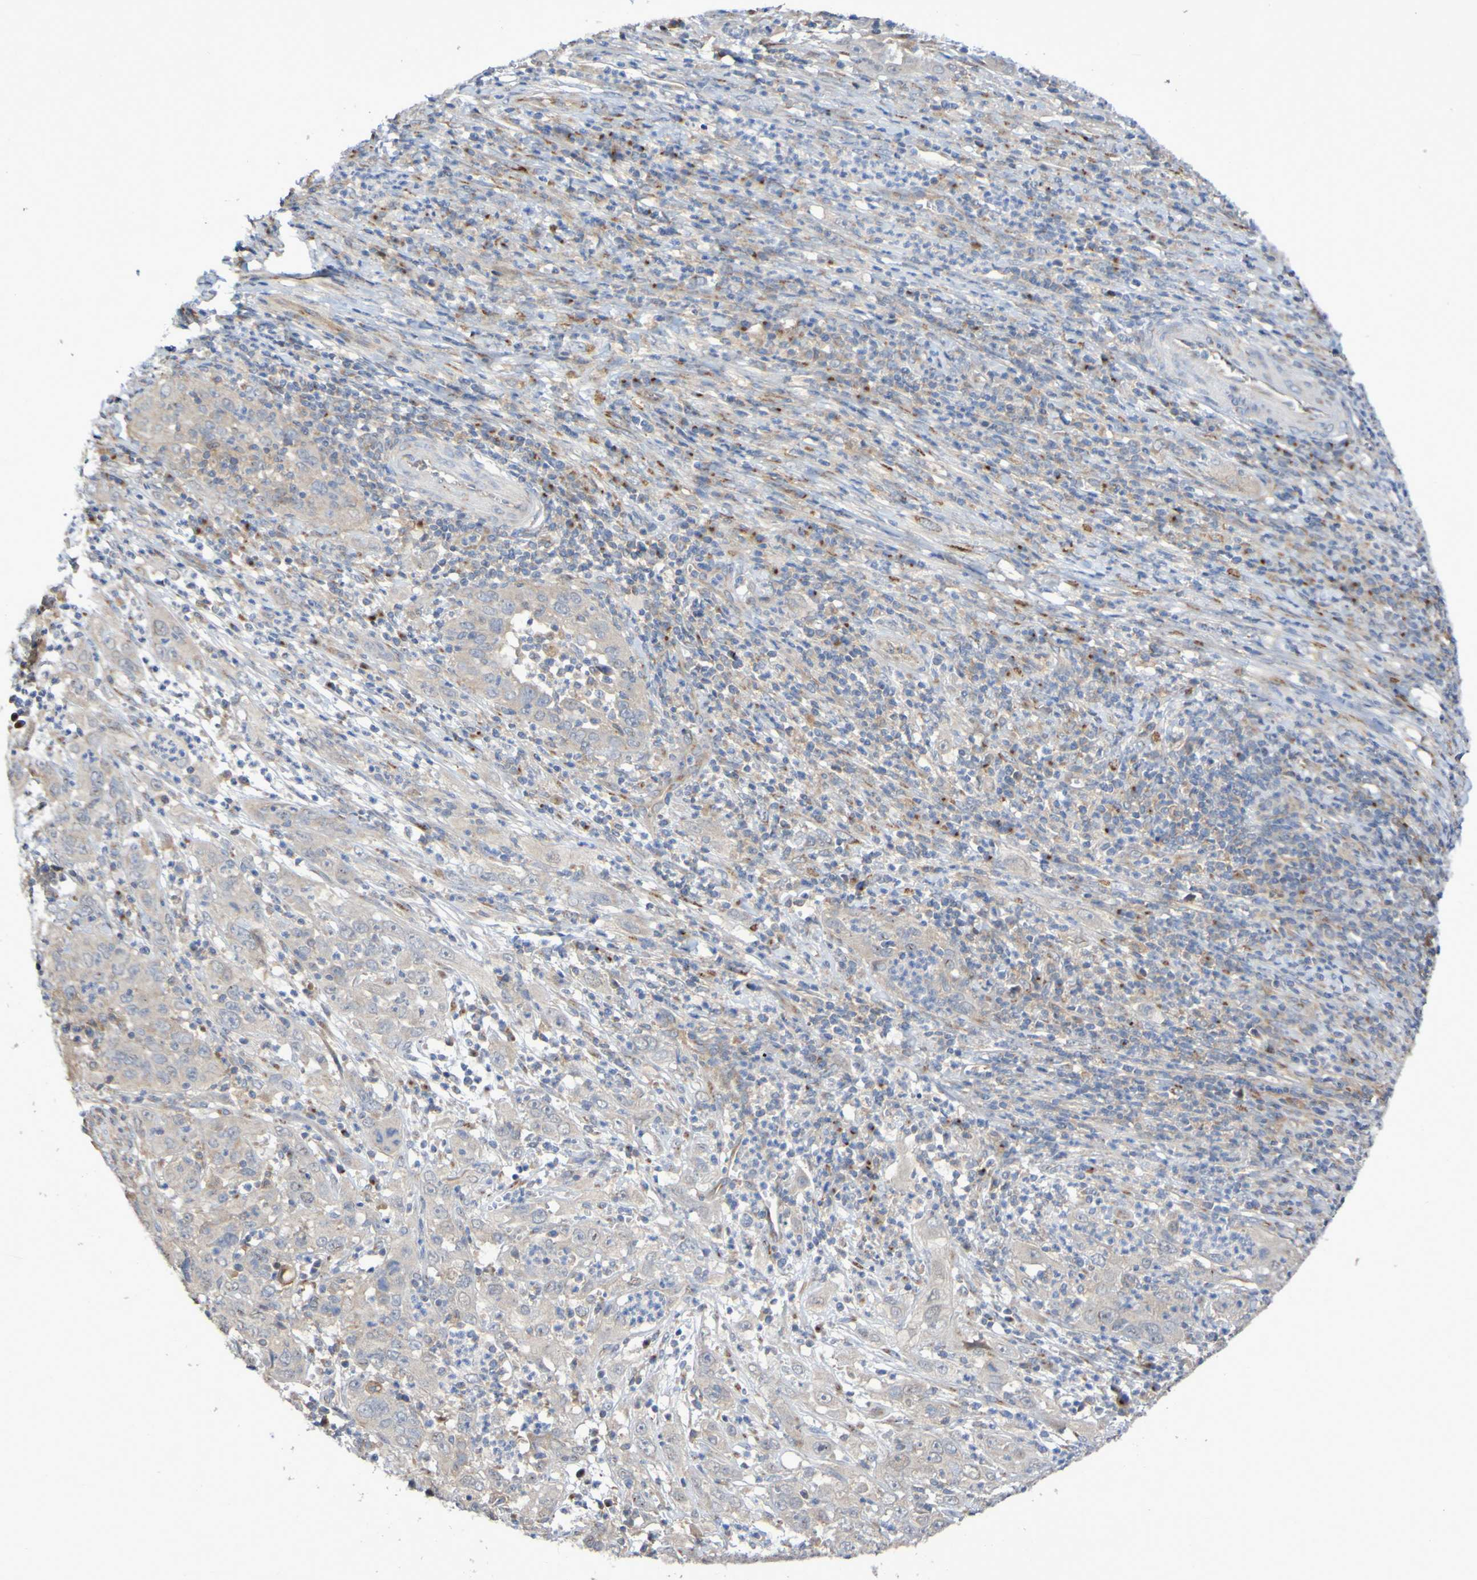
{"staining": {"intensity": "negative", "quantity": "none", "location": "none"}, "tissue": "cervical cancer", "cell_type": "Tumor cells", "image_type": "cancer", "snomed": [{"axis": "morphology", "description": "Squamous cell carcinoma, NOS"}, {"axis": "topography", "description": "Cervix"}], "caption": "Immunohistochemistry of cervical cancer reveals no expression in tumor cells.", "gene": "LMBRD2", "patient": {"sex": "female", "age": 32}}